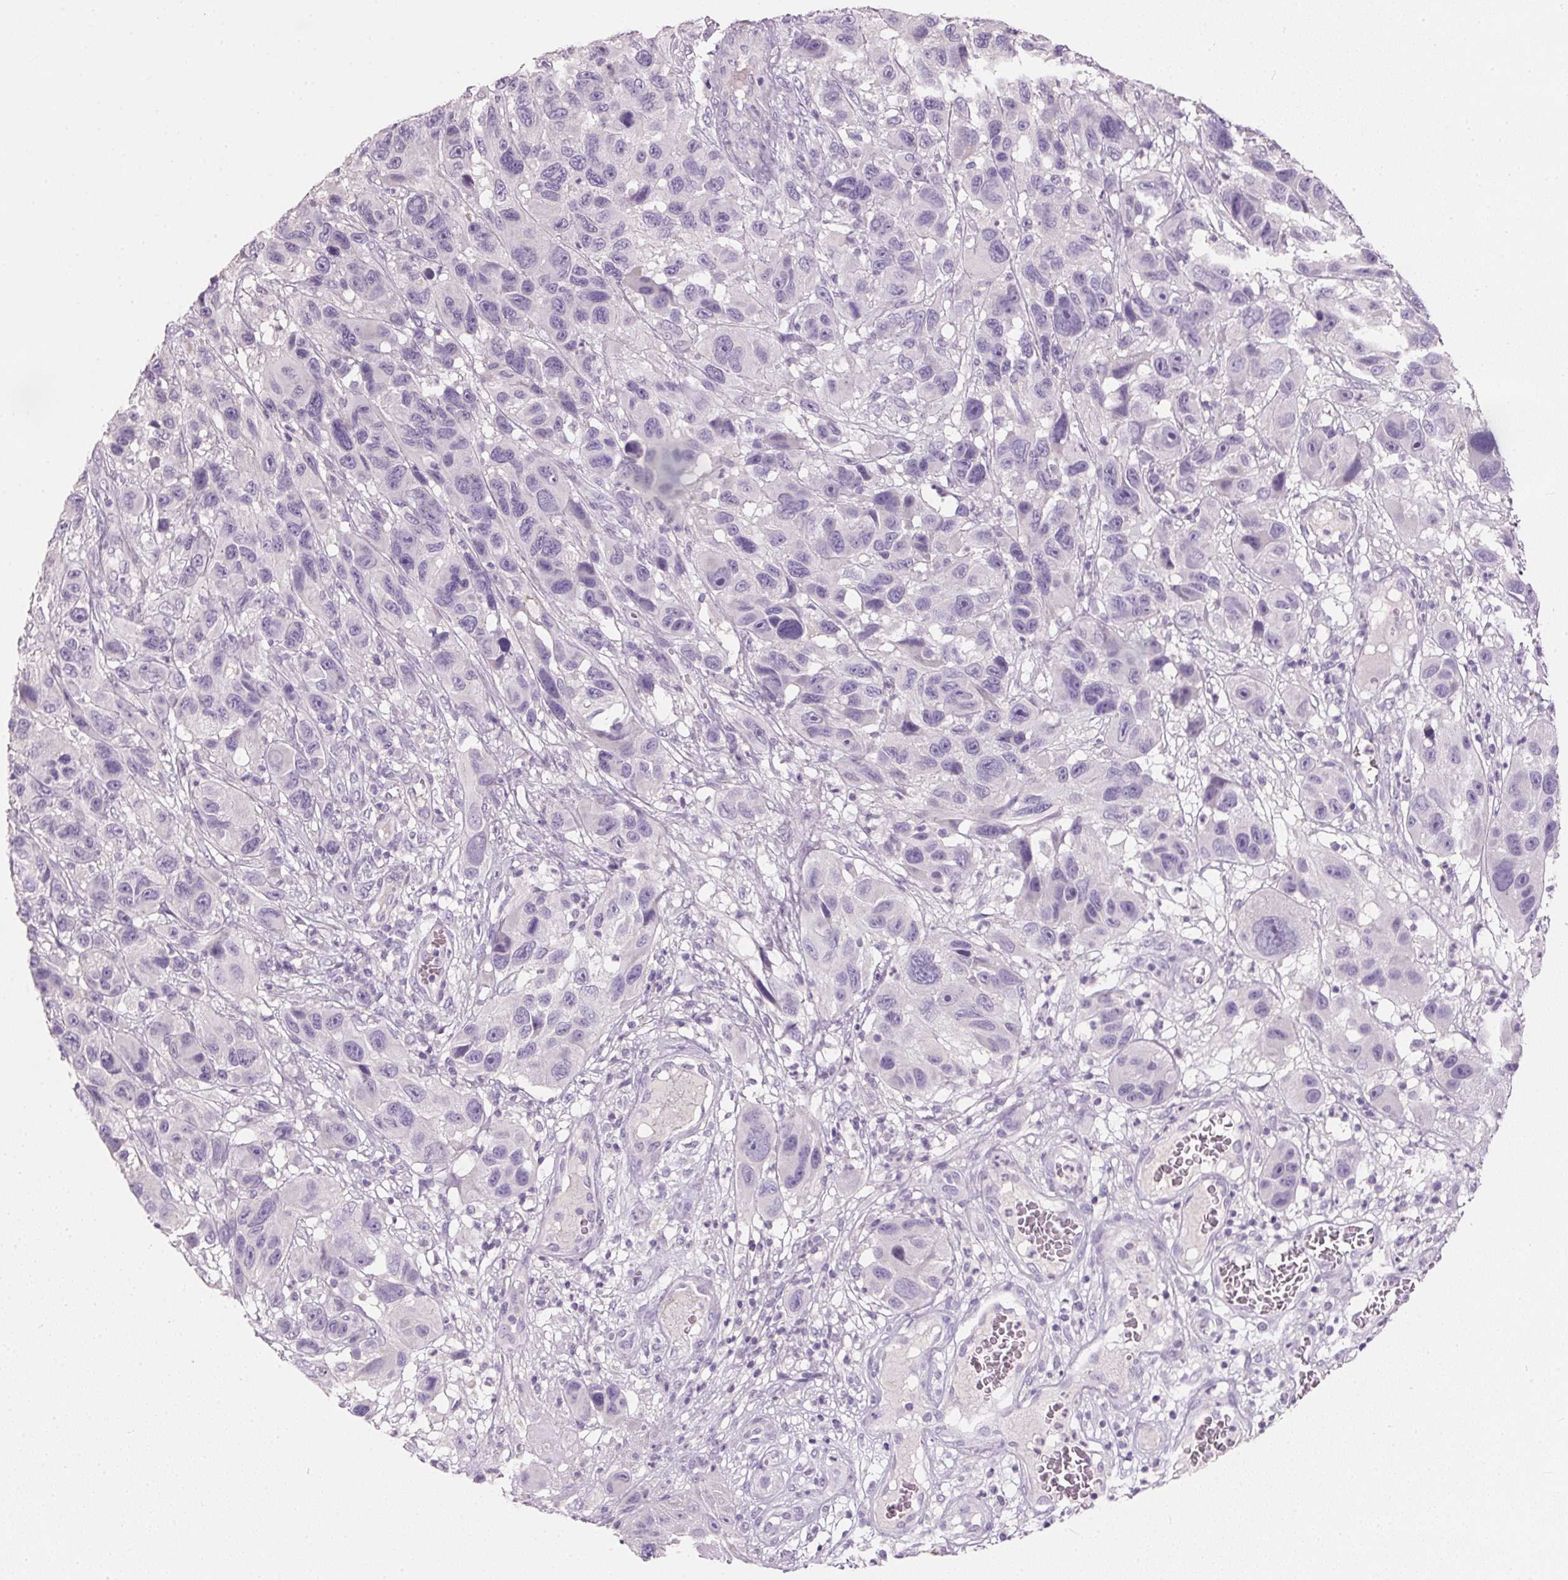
{"staining": {"intensity": "negative", "quantity": "none", "location": "none"}, "tissue": "melanoma", "cell_type": "Tumor cells", "image_type": "cancer", "snomed": [{"axis": "morphology", "description": "Malignant melanoma, NOS"}, {"axis": "topography", "description": "Skin"}], "caption": "Immunohistochemistry (IHC) micrograph of neoplastic tissue: malignant melanoma stained with DAB (3,3'-diaminobenzidine) demonstrates no significant protein staining in tumor cells.", "gene": "HSD17B1", "patient": {"sex": "male", "age": 53}}